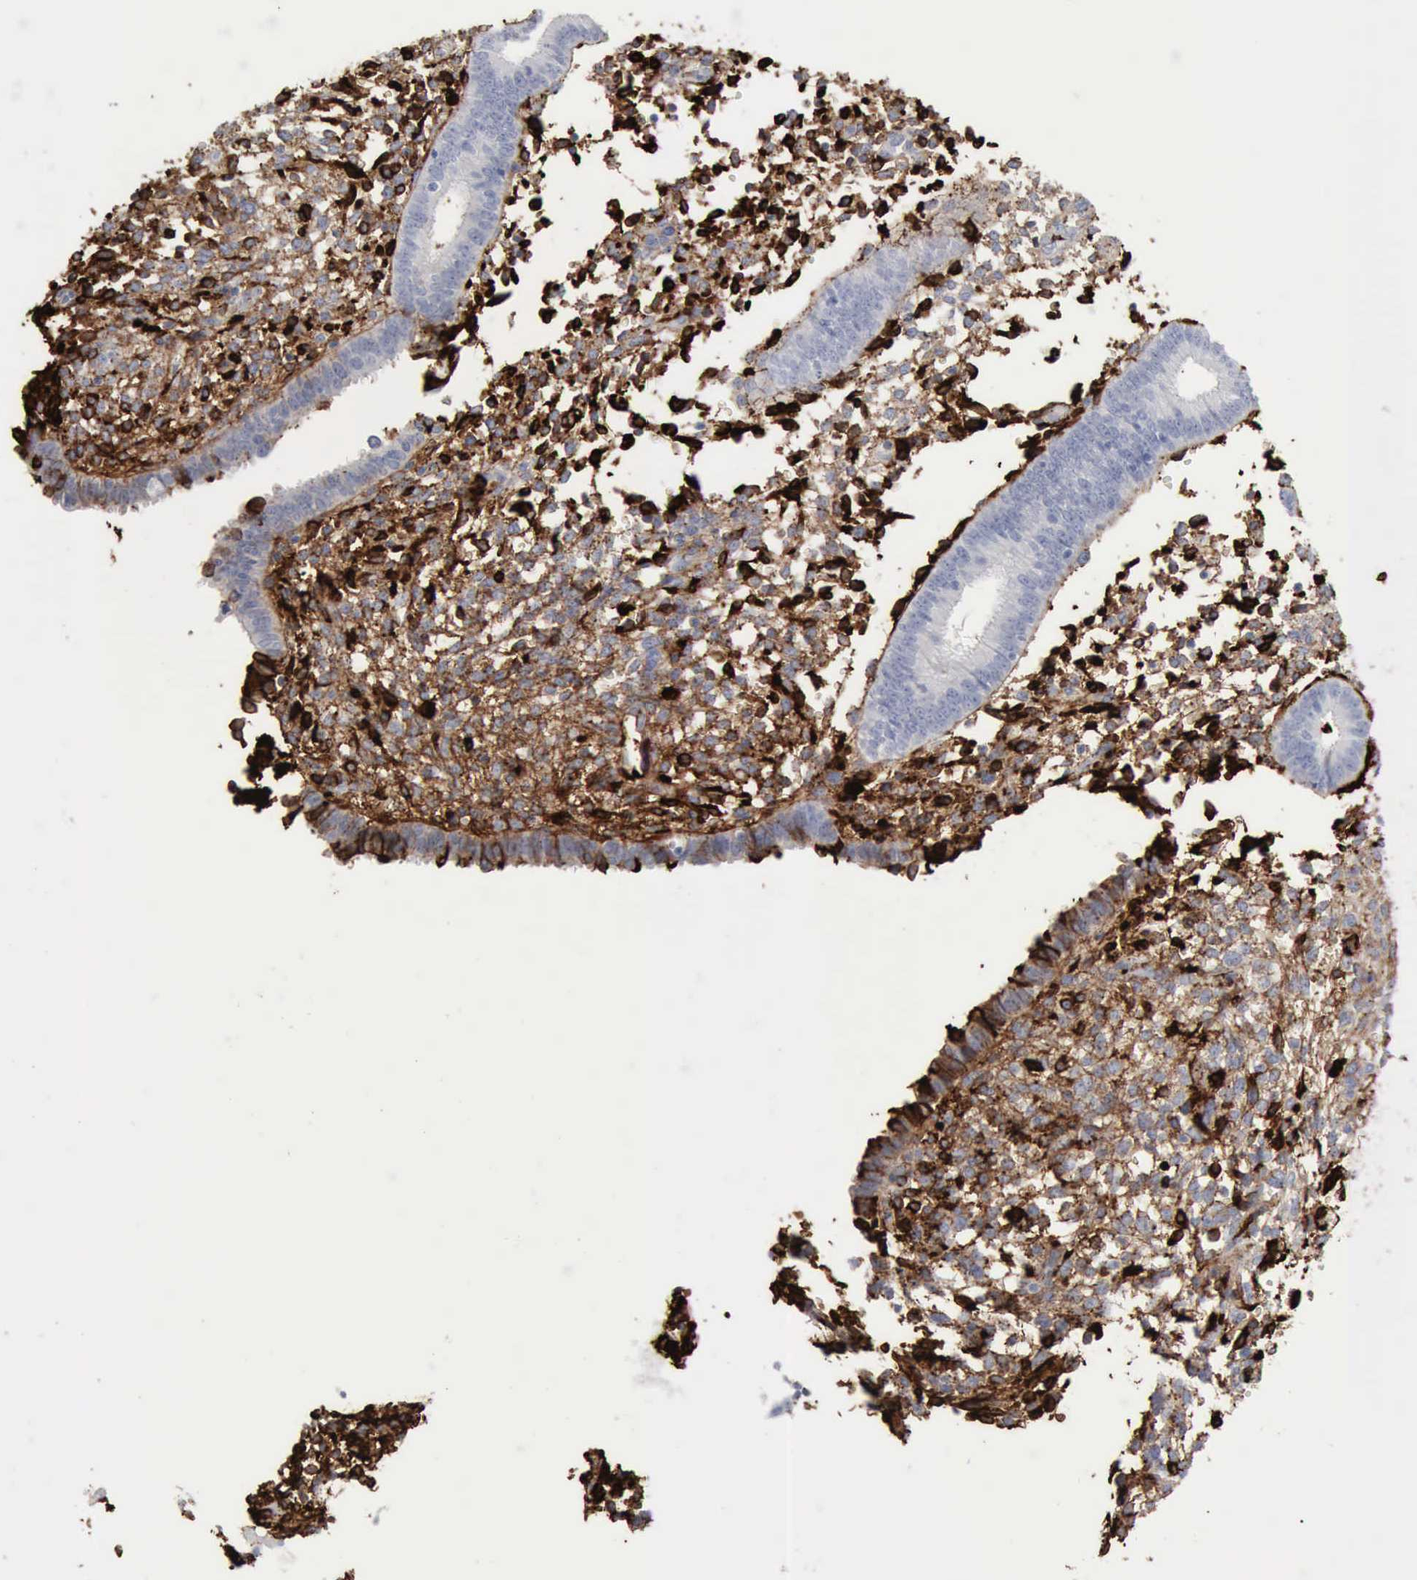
{"staining": {"intensity": "strong", "quantity": "25%-75%", "location": "cytoplasmic/membranous"}, "tissue": "endometrium", "cell_type": "Cells in endometrial stroma", "image_type": "normal", "snomed": [{"axis": "morphology", "description": "Normal tissue, NOS"}, {"axis": "topography", "description": "Endometrium"}], "caption": "Benign endometrium demonstrates strong cytoplasmic/membranous positivity in about 25%-75% of cells in endometrial stroma, visualized by immunohistochemistry.", "gene": "C4BPA", "patient": {"sex": "female", "age": 35}}